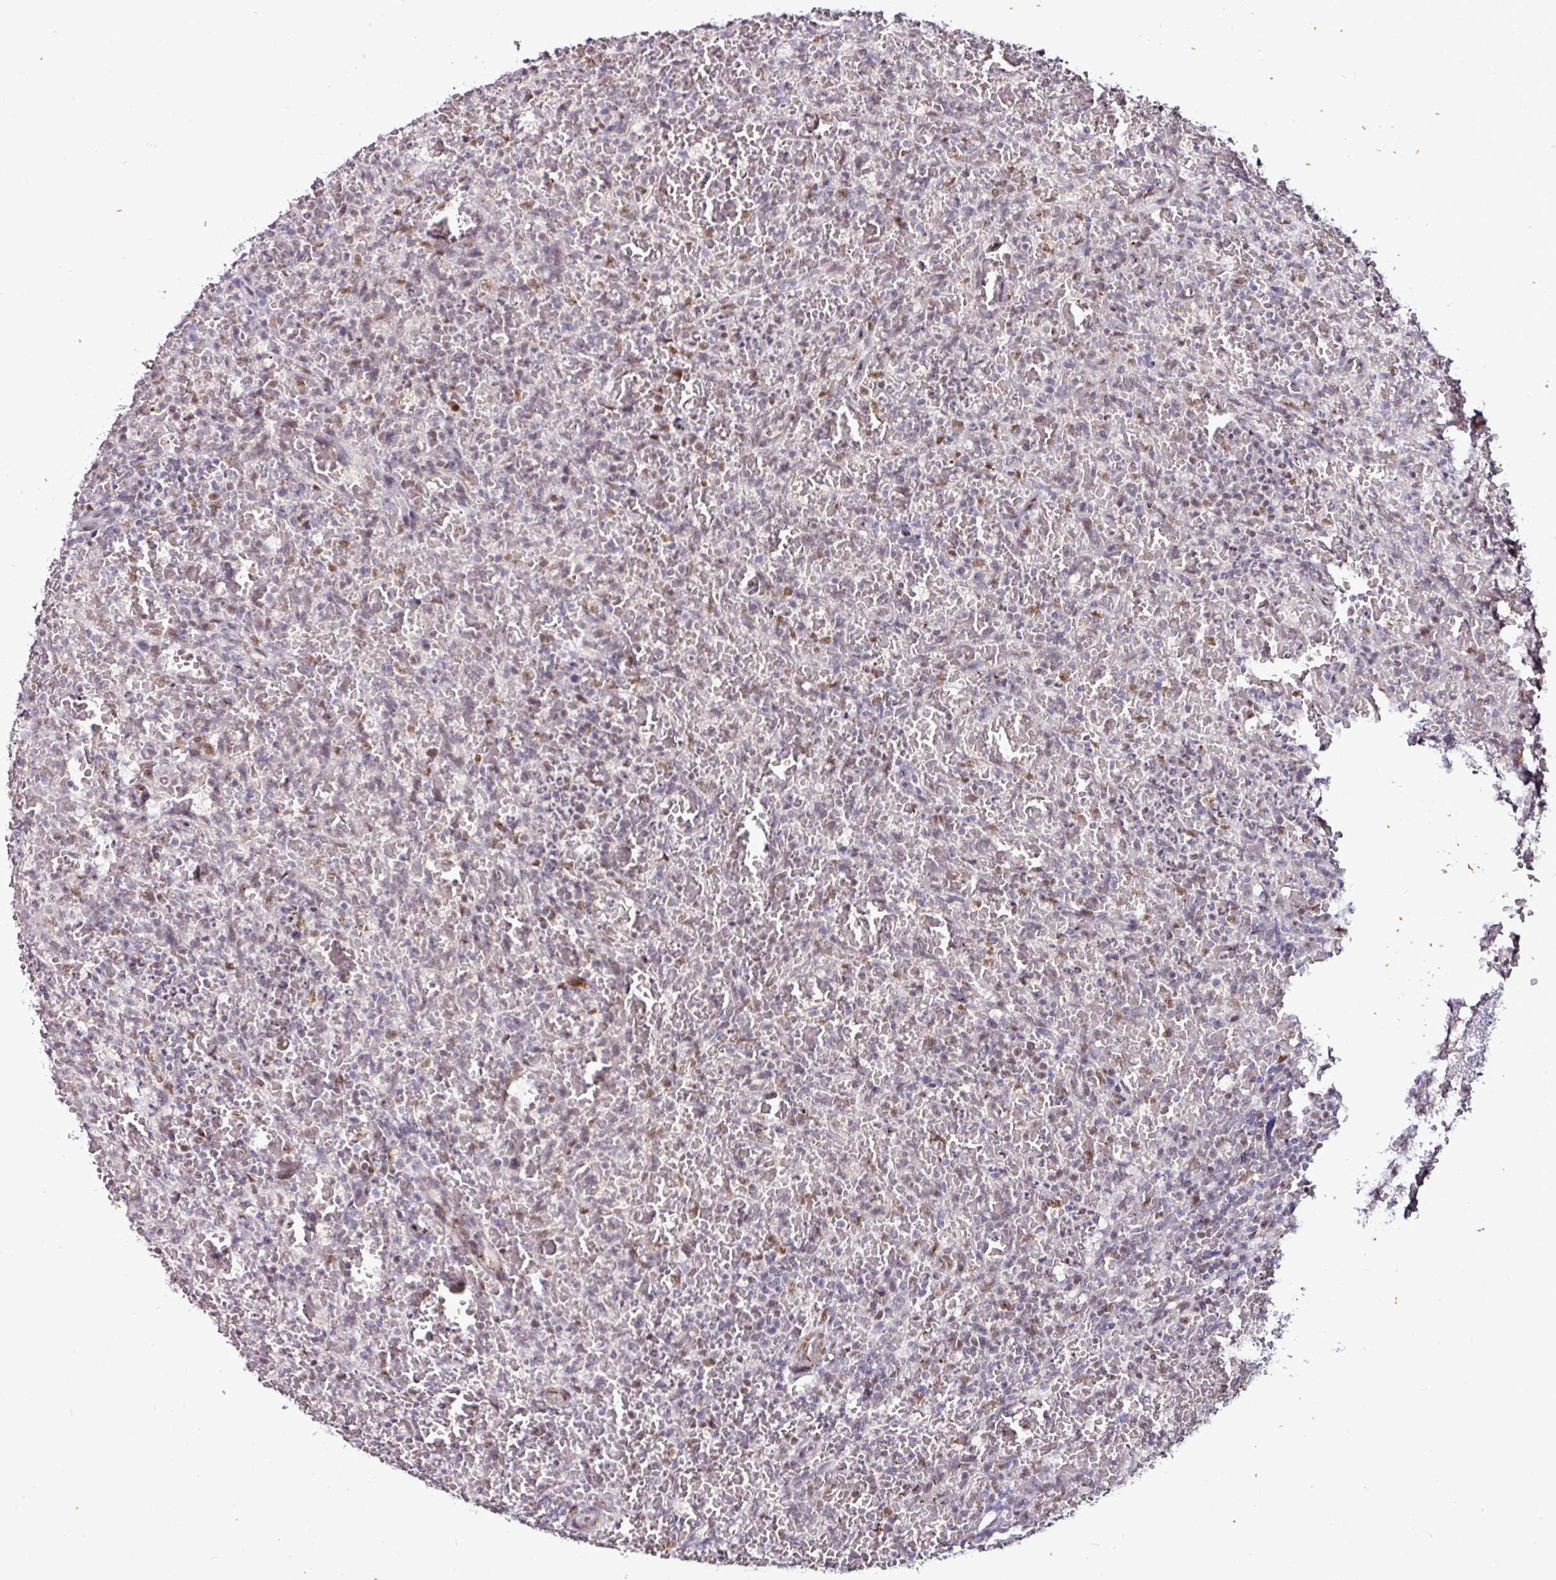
{"staining": {"intensity": "weak", "quantity": "<25%", "location": "nuclear"}, "tissue": "lymphoma", "cell_type": "Tumor cells", "image_type": "cancer", "snomed": [{"axis": "morphology", "description": "Malignant lymphoma, non-Hodgkin's type, Low grade"}, {"axis": "topography", "description": "Spleen"}], "caption": "Immunohistochemistry image of human lymphoma stained for a protein (brown), which exhibits no positivity in tumor cells.", "gene": "KLF16", "patient": {"sex": "female", "age": 64}}